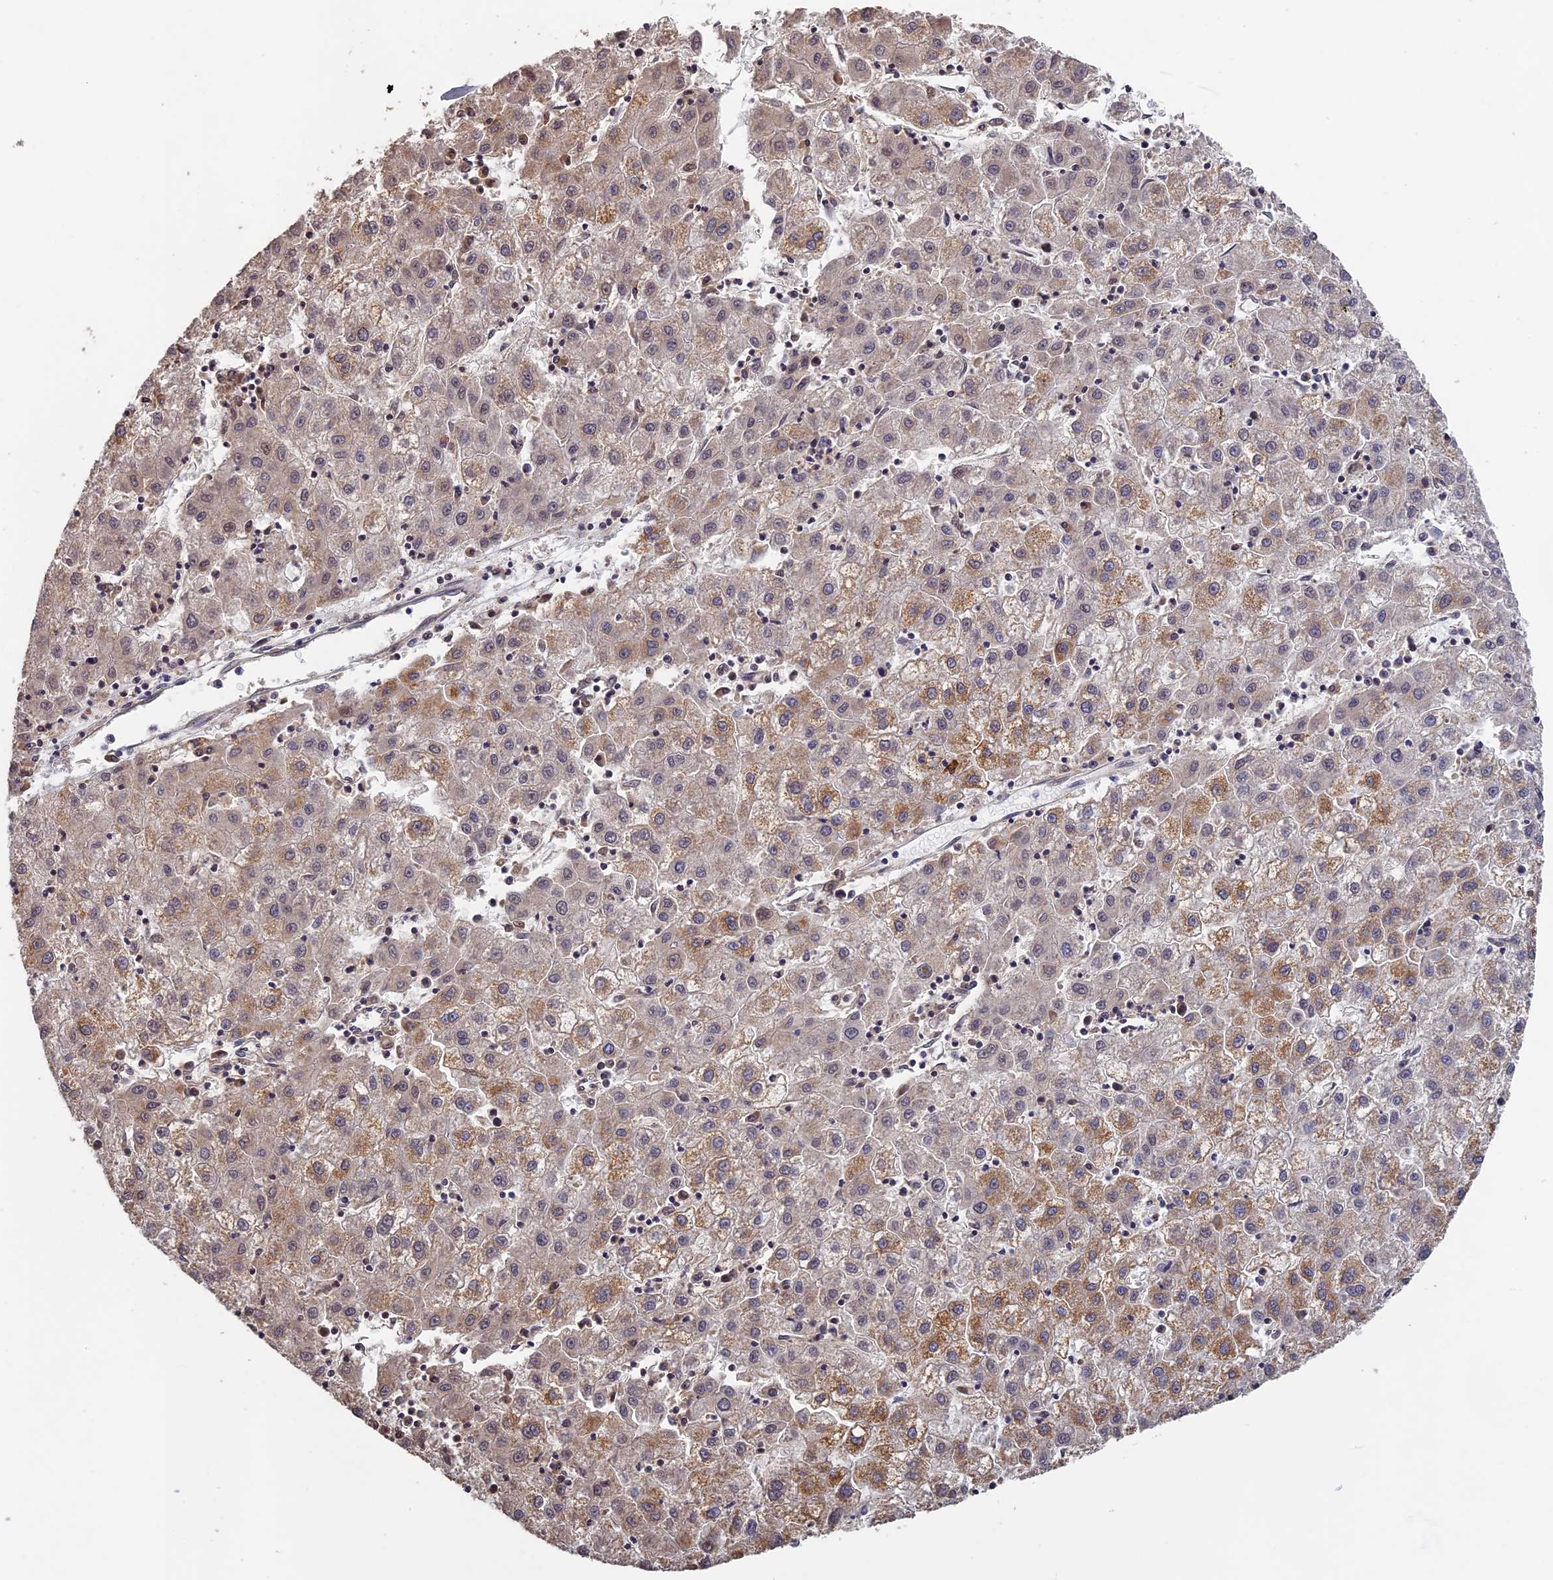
{"staining": {"intensity": "moderate", "quantity": "25%-75%", "location": "cytoplasmic/membranous"}, "tissue": "liver cancer", "cell_type": "Tumor cells", "image_type": "cancer", "snomed": [{"axis": "morphology", "description": "Carcinoma, Hepatocellular, NOS"}, {"axis": "topography", "description": "Liver"}], "caption": "High-magnification brightfield microscopy of liver cancer stained with DAB (3,3'-diaminobenzidine) (brown) and counterstained with hematoxylin (blue). tumor cells exhibit moderate cytoplasmic/membranous expression is present in approximately25%-75% of cells.", "gene": "MORF4L1", "patient": {"sex": "male", "age": 72}}